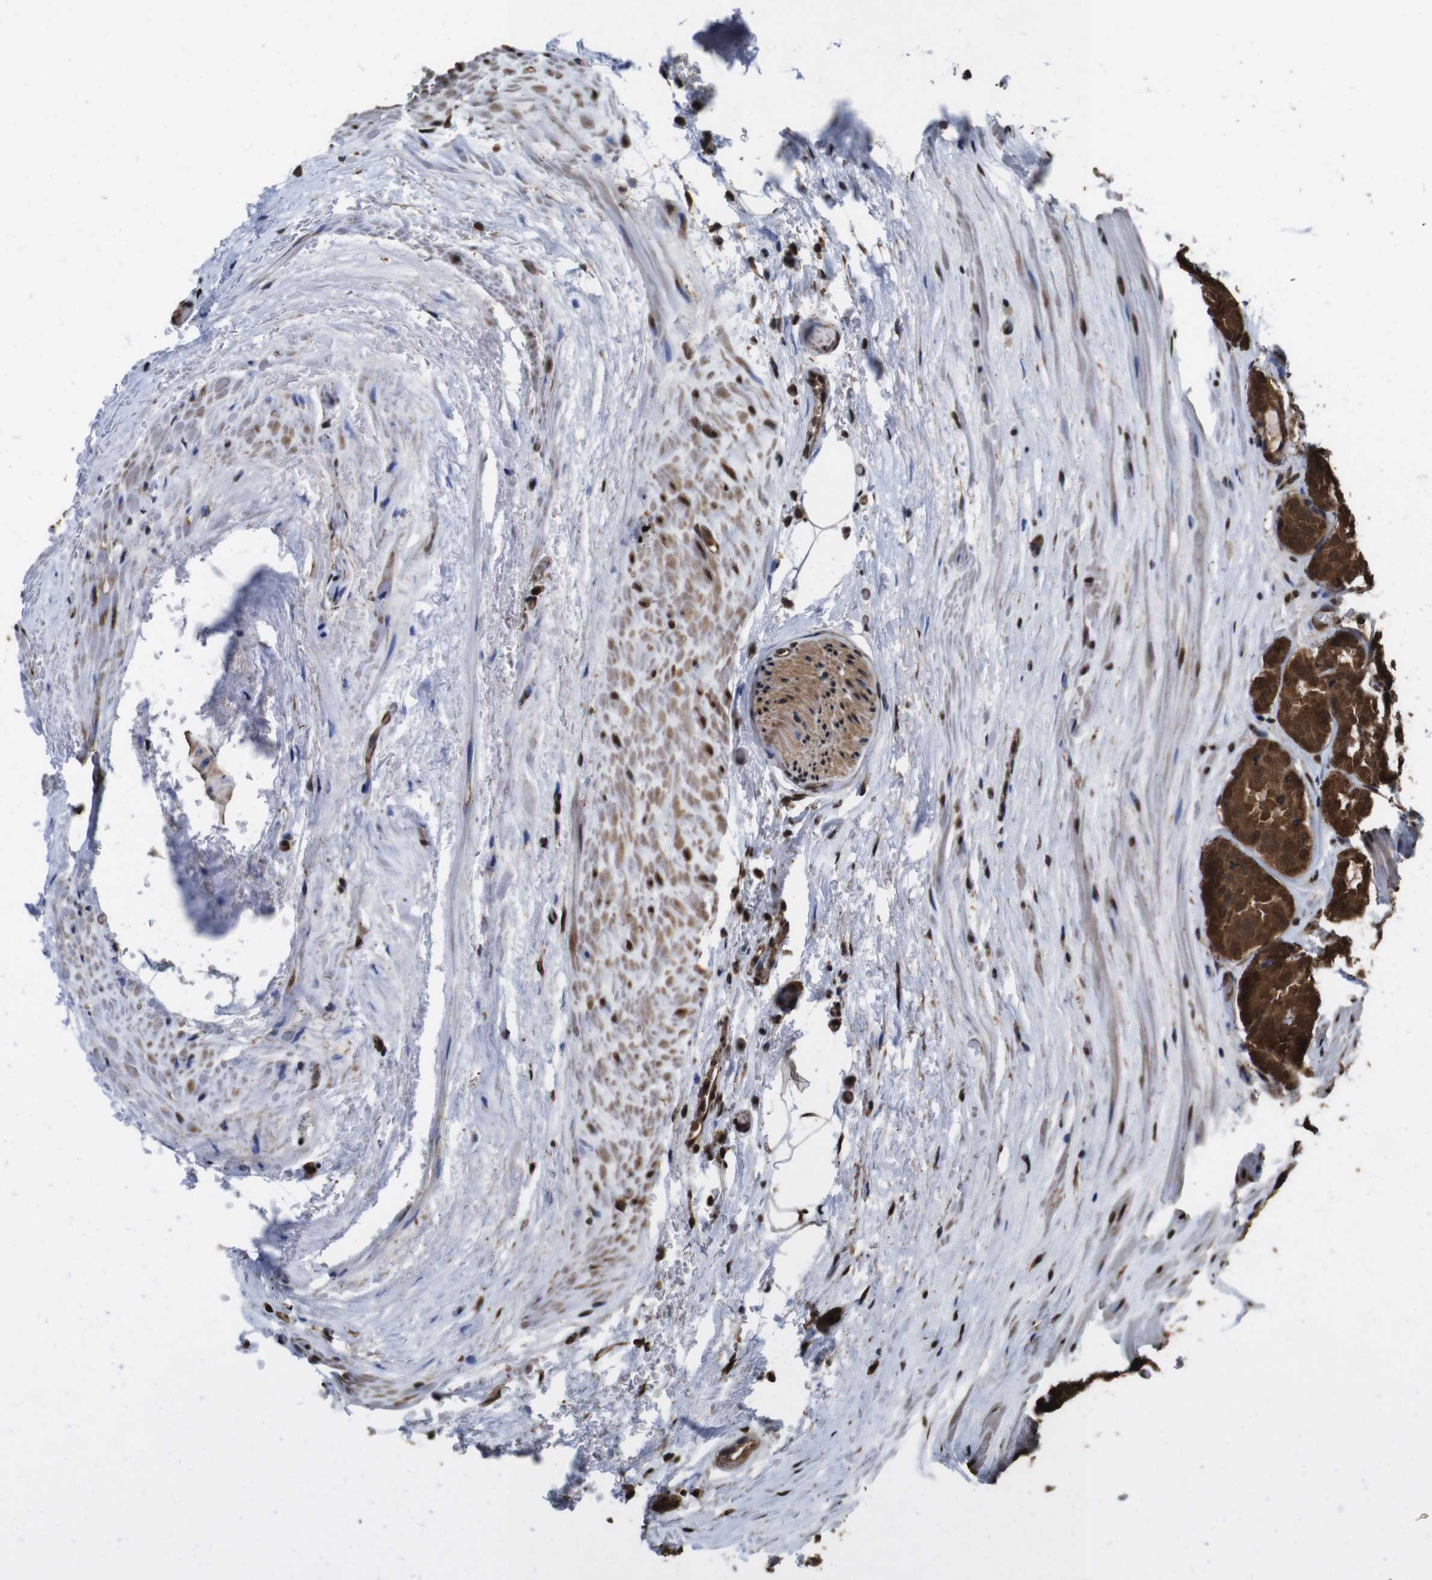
{"staining": {"intensity": "strong", "quantity": ">75%", "location": "cytoplasmic/membranous,nuclear"}, "tissue": "prostate cancer", "cell_type": "Tumor cells", "image_type": "cancer", "snomed": [{"axis": "morphology", "description": "Adenocarcinoma, High grade"}, {"axis": "topography", "description": "Prostate"}], "caption": "Brown immunohistochemical staining in prostate cancer (high-grade adenocarcinoma) shows strong cytoplasmic/membranous and nuclear positivity in approximately >75% of tumor cells.", "gene": "VCP", "patient": {"sex": "male", "age": 64}}